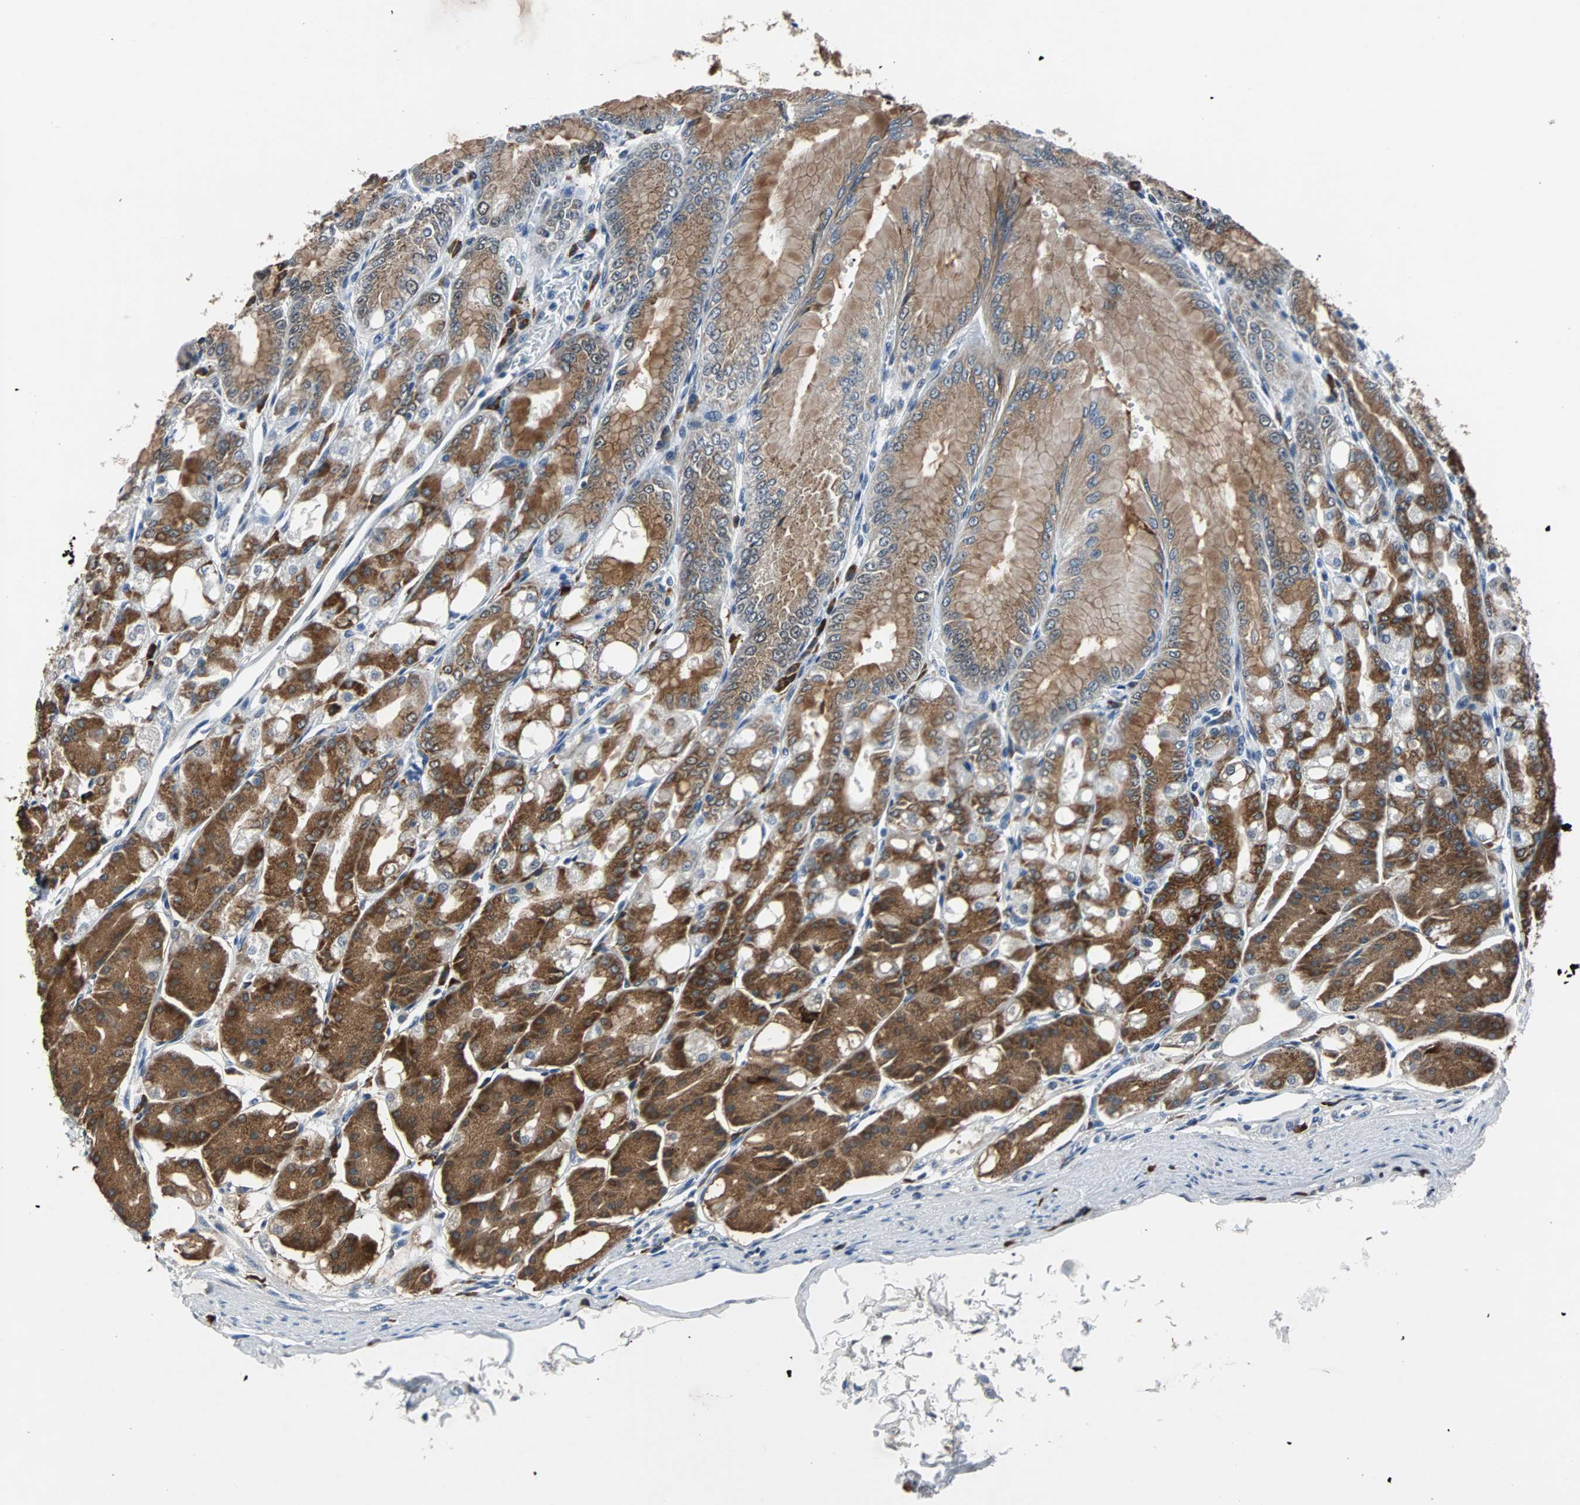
{"staining": {"intensity": "strong", "quantity": "25%-75%", "location": "cytoplasmic/membranous,nuclear"}, "tissue": "stomach", "cell_type": "Glandular cells", "image_type": "normal", "snomed": [{"axis": "morphology", "description": "Normal tissue, NOS"}, {"axis": "topography", "description": "Stomach, lower"}], "caption": "Immunohistochemical staining of unremarkable human stomach demonstrates strong cytoplasmic/membranous,nuclear protein staining in about 25%-75% of glandular cells. The staining was performed using DAB, with brown indicating positive protein expression. Nuclei are stained blue with hematoxylin.", "gene": "USP28", "patient": {"sex": "male", "age": 71}}